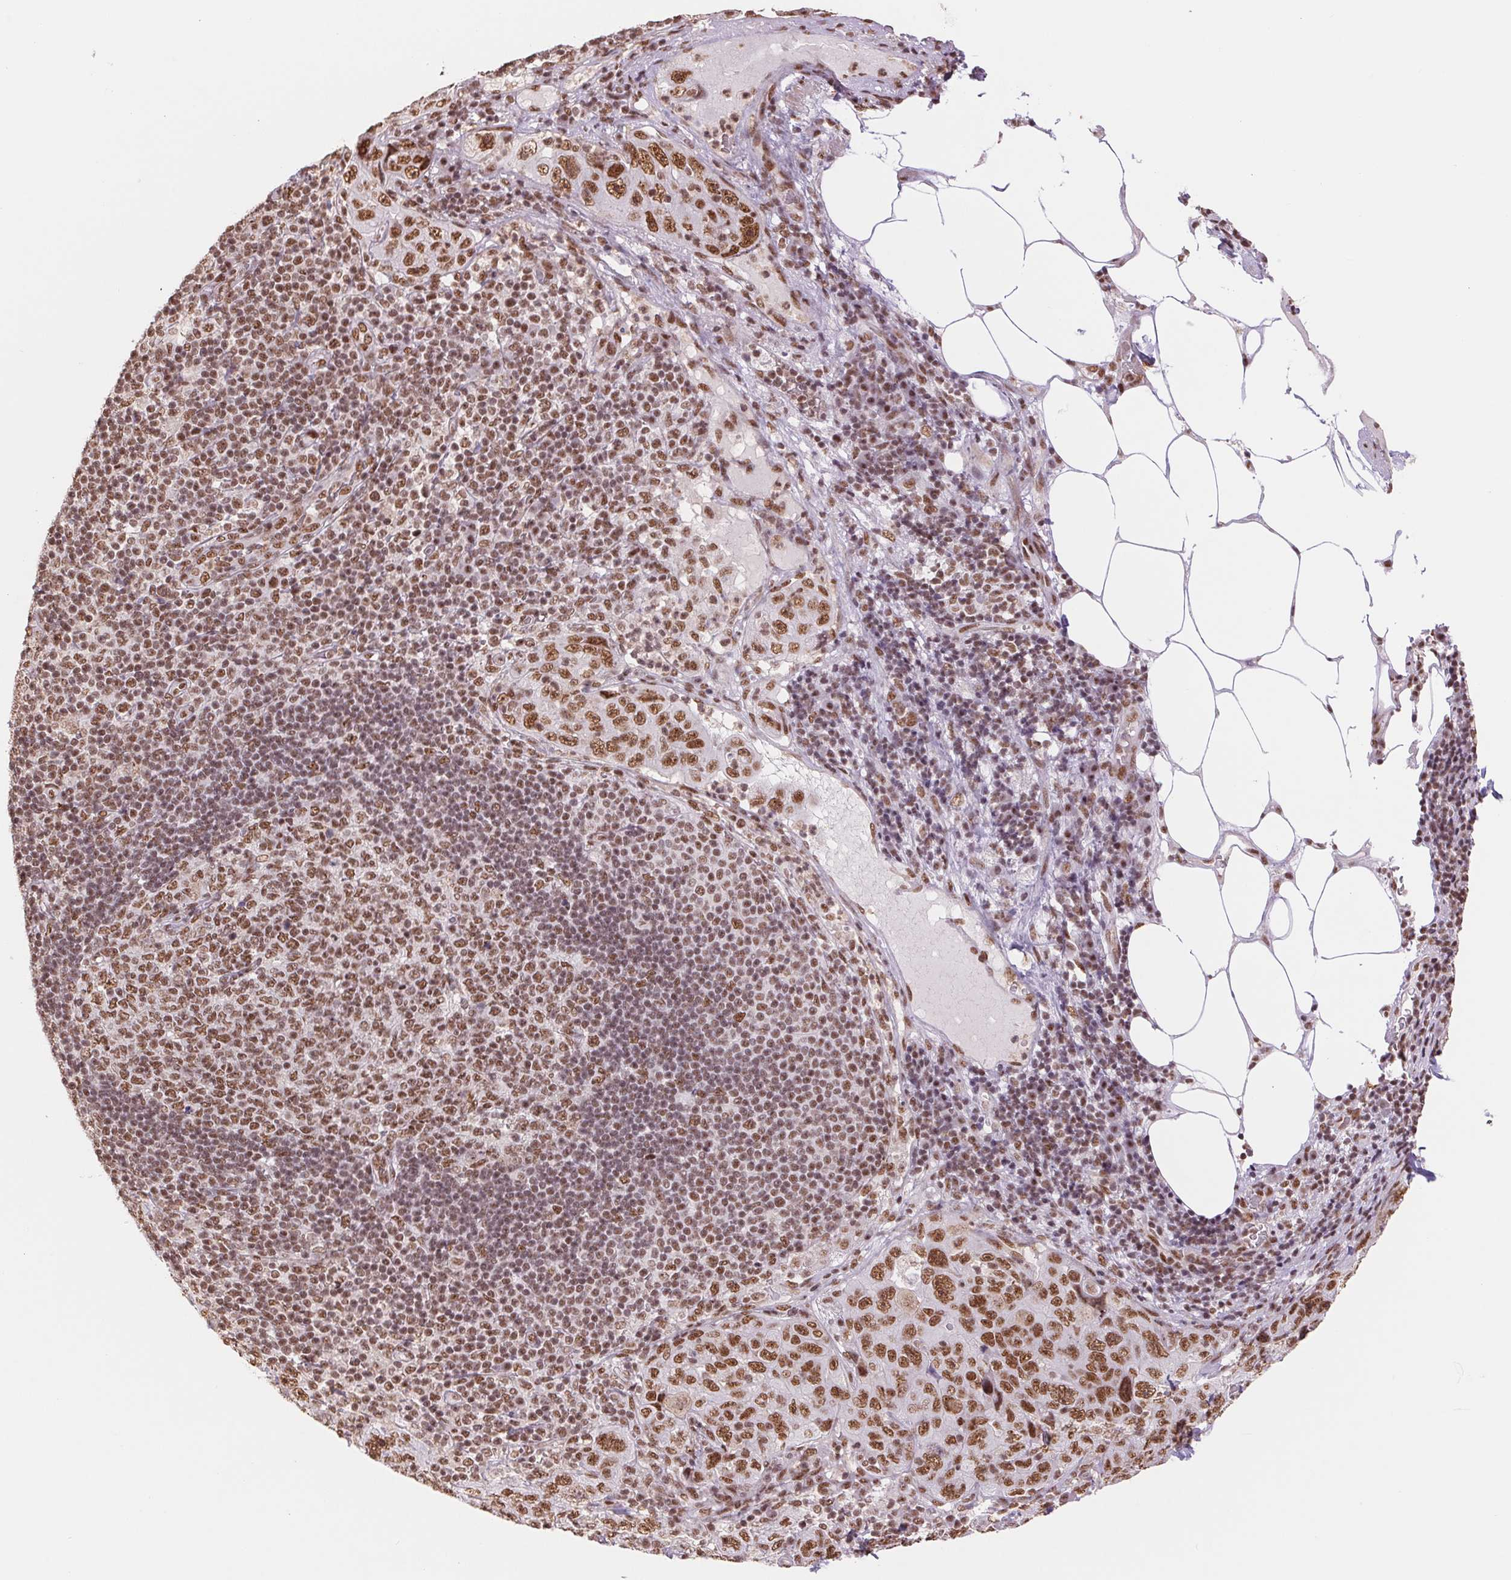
{"staining": {"intensity": "moderate", "quantity": ">75%", "location": "nuclear"}, "tissue": "pancreatic cancer", "cell_type": "Tumor cells", "image_type": "cancer", "snomed": [{"axis": "morphology", "description": "Adenocarcinoma, NOS"}, {"axis": "topography", "description": "Pancreas"}], "caption": "Immunohistochemistry (IHC) staining of pancreatic cancer (adenocarcinoma), which demonstrates medium levels of moderate nuclear staining in about >75% of tumor cells indicating moderate nuclear protein positivity. The staining was performed using DAB (3,3'-diaminobenzidine) (brown) for protein detection and nuclei were counterstained in hematoxylin (blue).", "gene": "SREK1", "patient": {"sex": "male", "age": 68}}